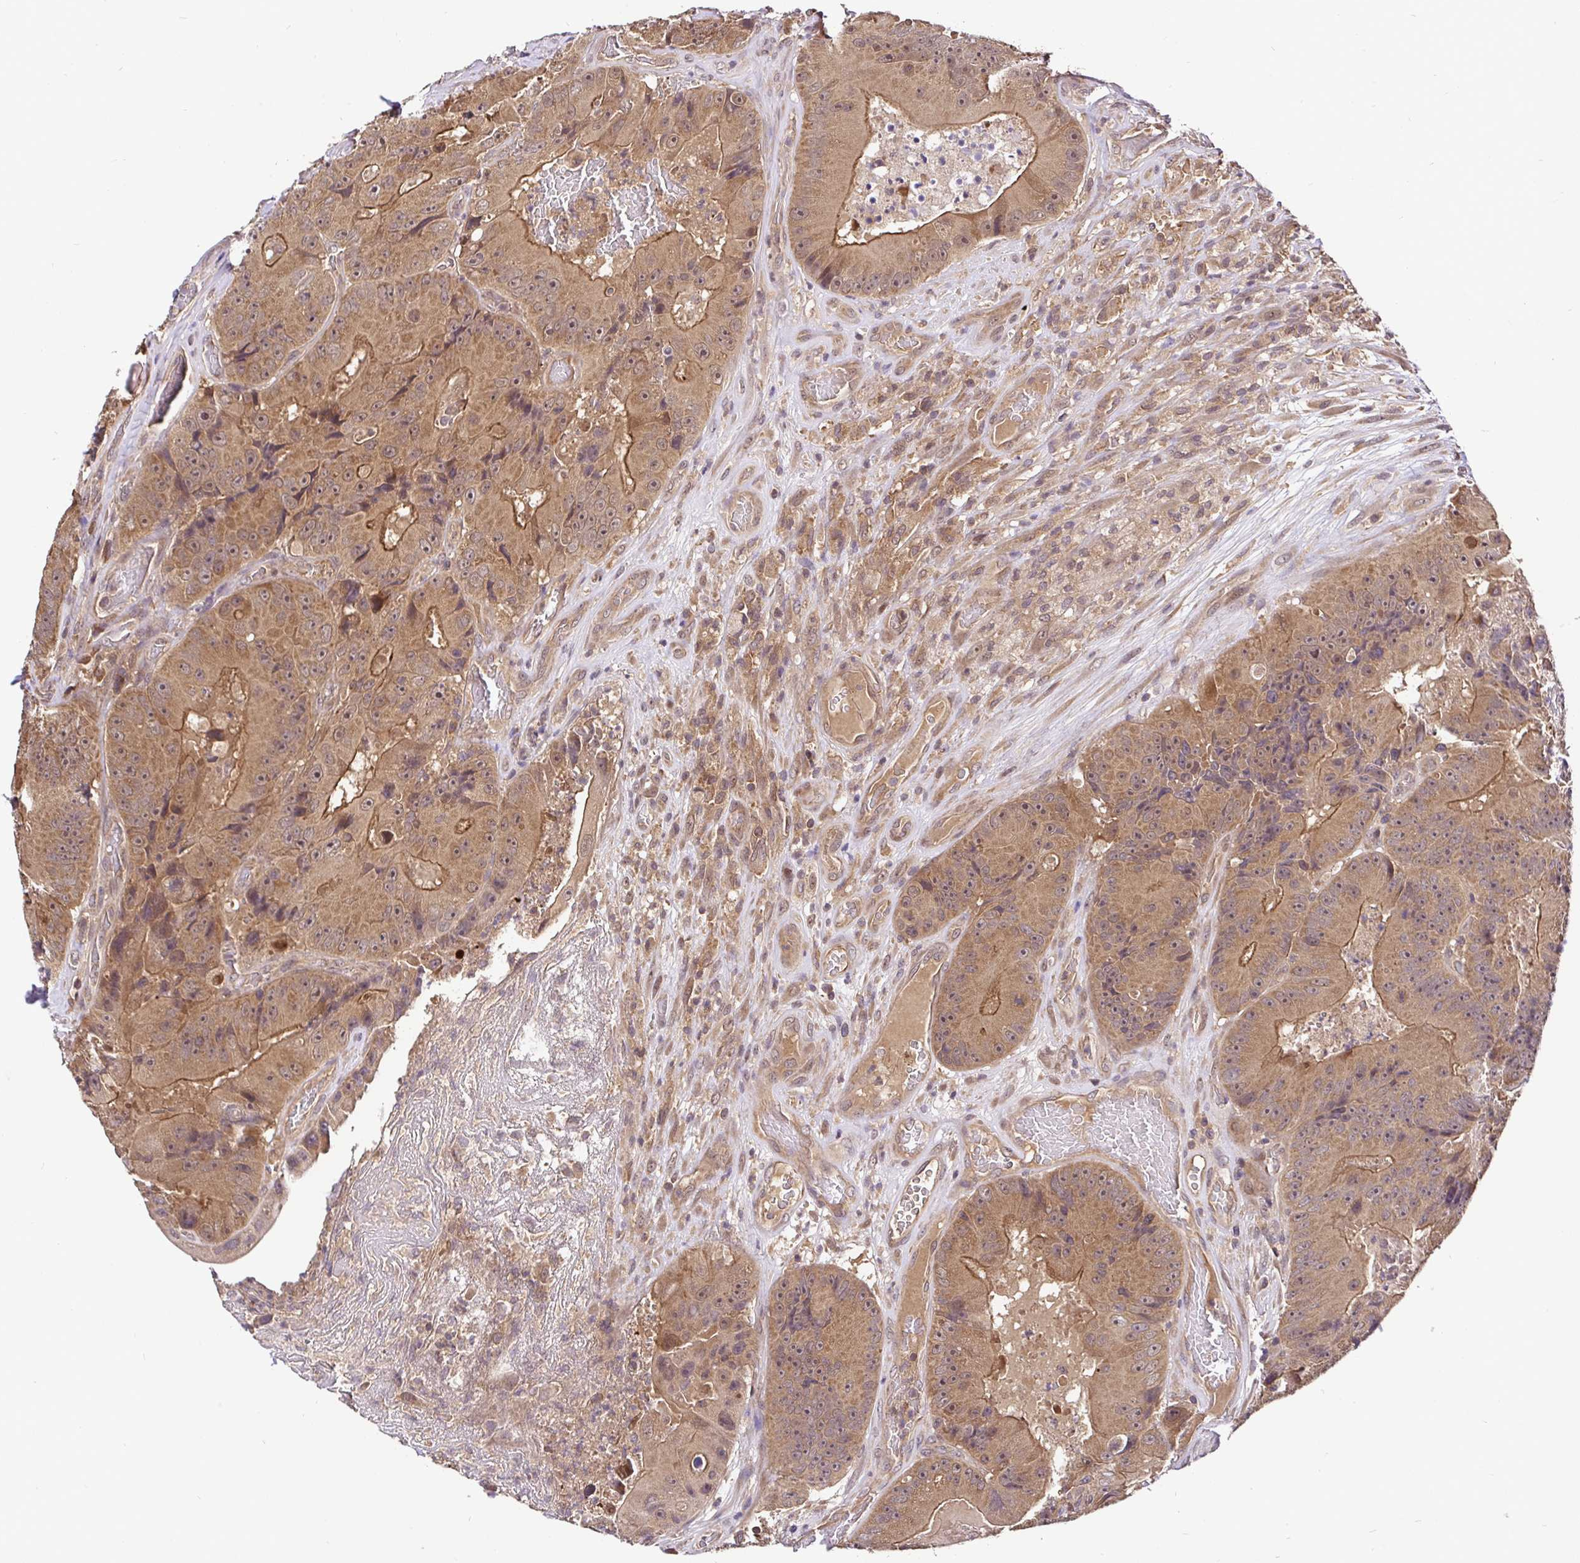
{"staining": {"intensity": "moderate", "quantity": ">75%", "location": "cytoplasmic/membranous"}, "tissue": "colorectal cancer", "cell_type": "Tumor cells", "image_type": "cancer", "snomed": [{"axis": "morphology", "description": "Adenocarcinoma, NOS"}, {"axis": "topography", "description": "Colon"}], "caption": "The micrograph reveals staining of colorectal cancer, revealing moderate cytoplasmic/membranous protein positivity (brown color) within tumor cells.", "gene": "UBE2M", "patient": {"sex": "female", "age": 86}}